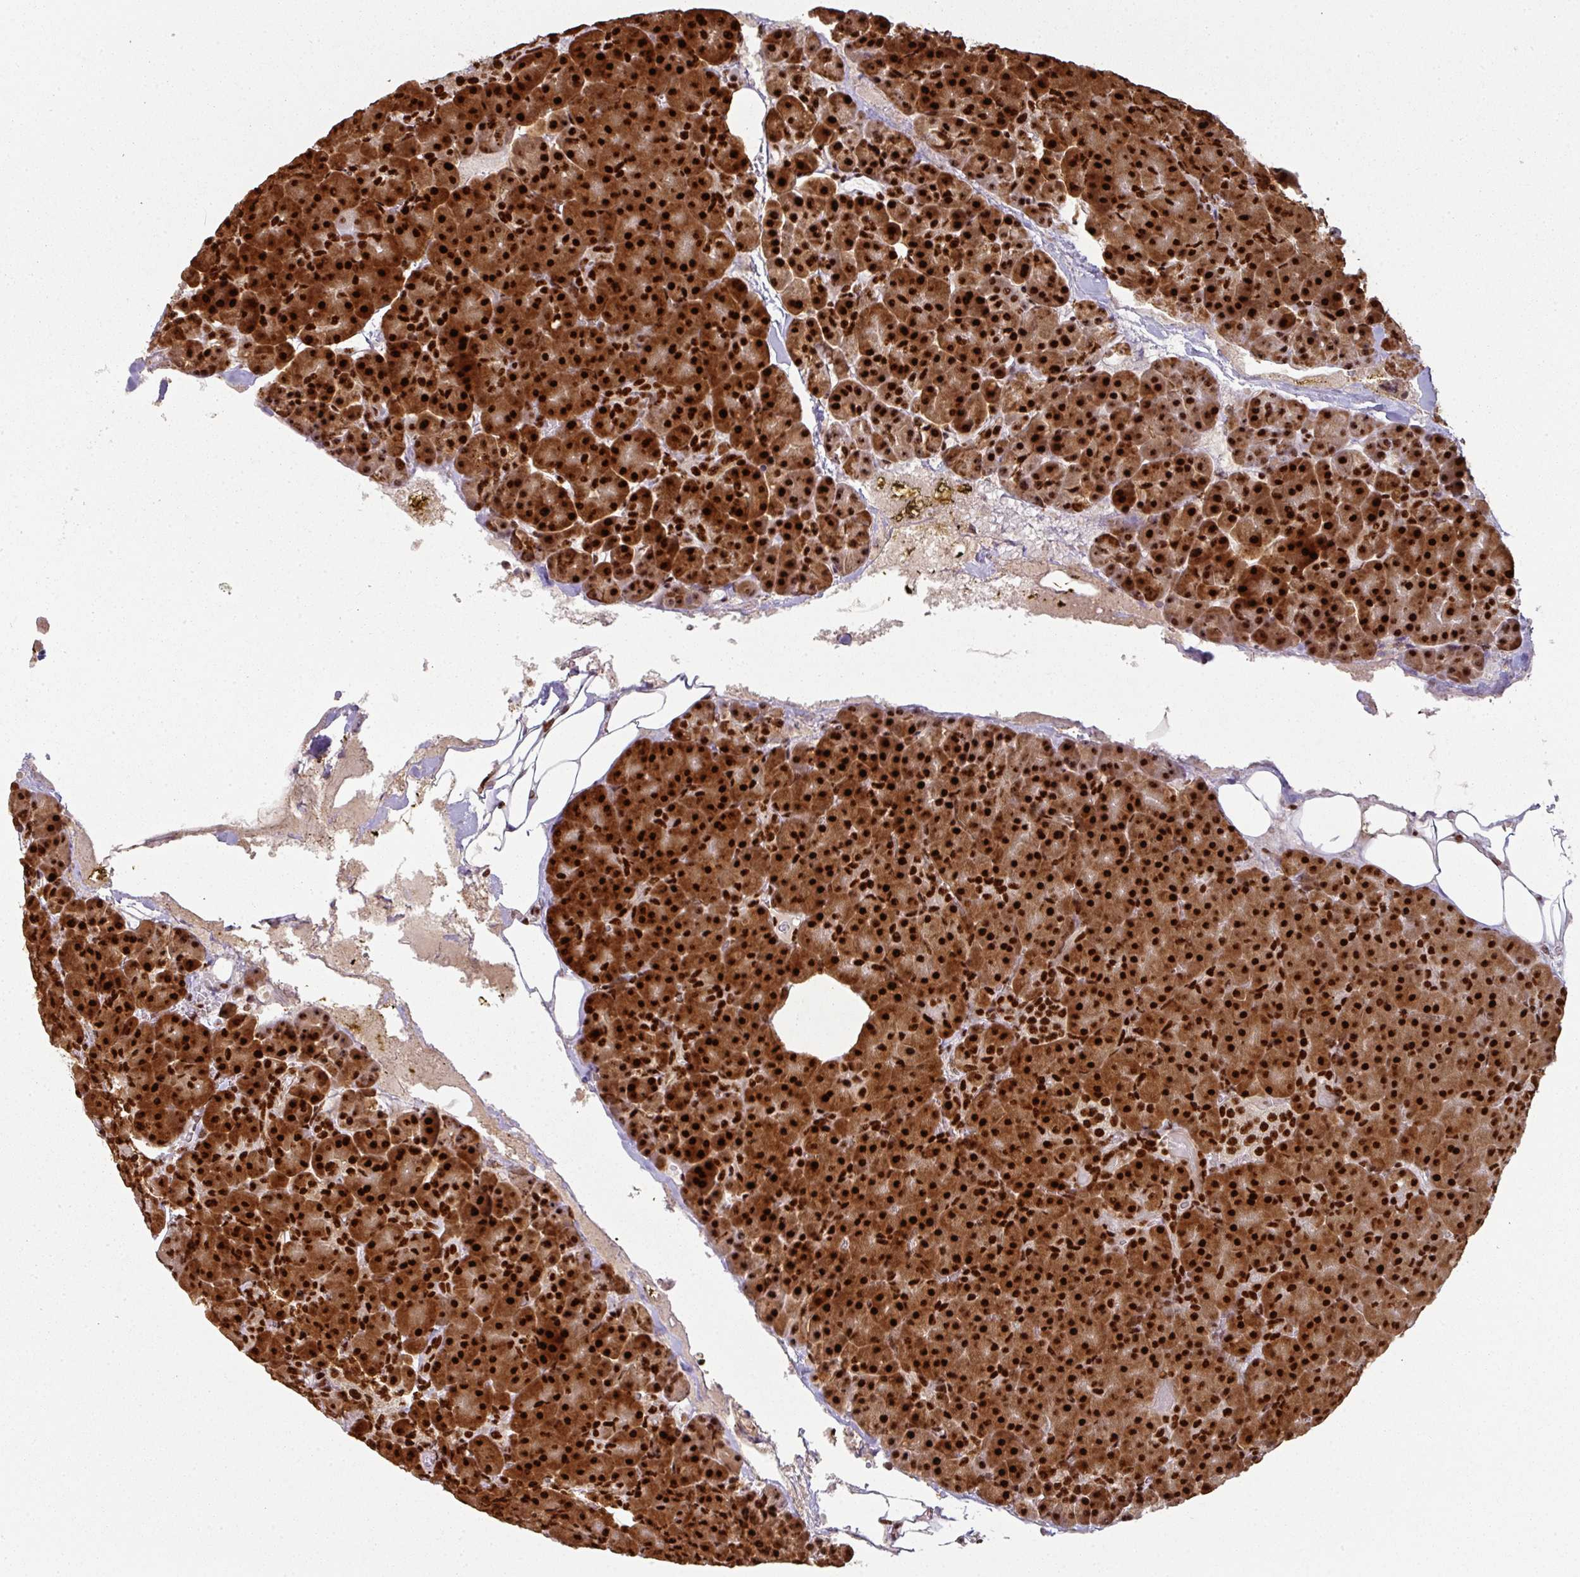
{"staining": {"intensity": "strong", "quantity": ">75%", "location": "cytoplasmic/membranous,nuclear"}, "tissue": "pancreas", "cell_type": "Exocrine glandular cells", "image_type": "normal", "snomed": [{"axis": "morphology", "description": "Normal tissue, NOS"}, {"axis": "topography", "description": "Pancreas"}], "caption": "Pancreas was stained to show a protein in brown. There is high levels of strong cytoplasmic/membranous,nuclear positivity in approximately >75% of exocrine glandular cells. The staining was performed using DAB, with brown indicating positive protein expression. Nuclei are stained blue with hematoxylin.", "gene": "SIK3", "patient": {"sex": "female", "age": 74}}